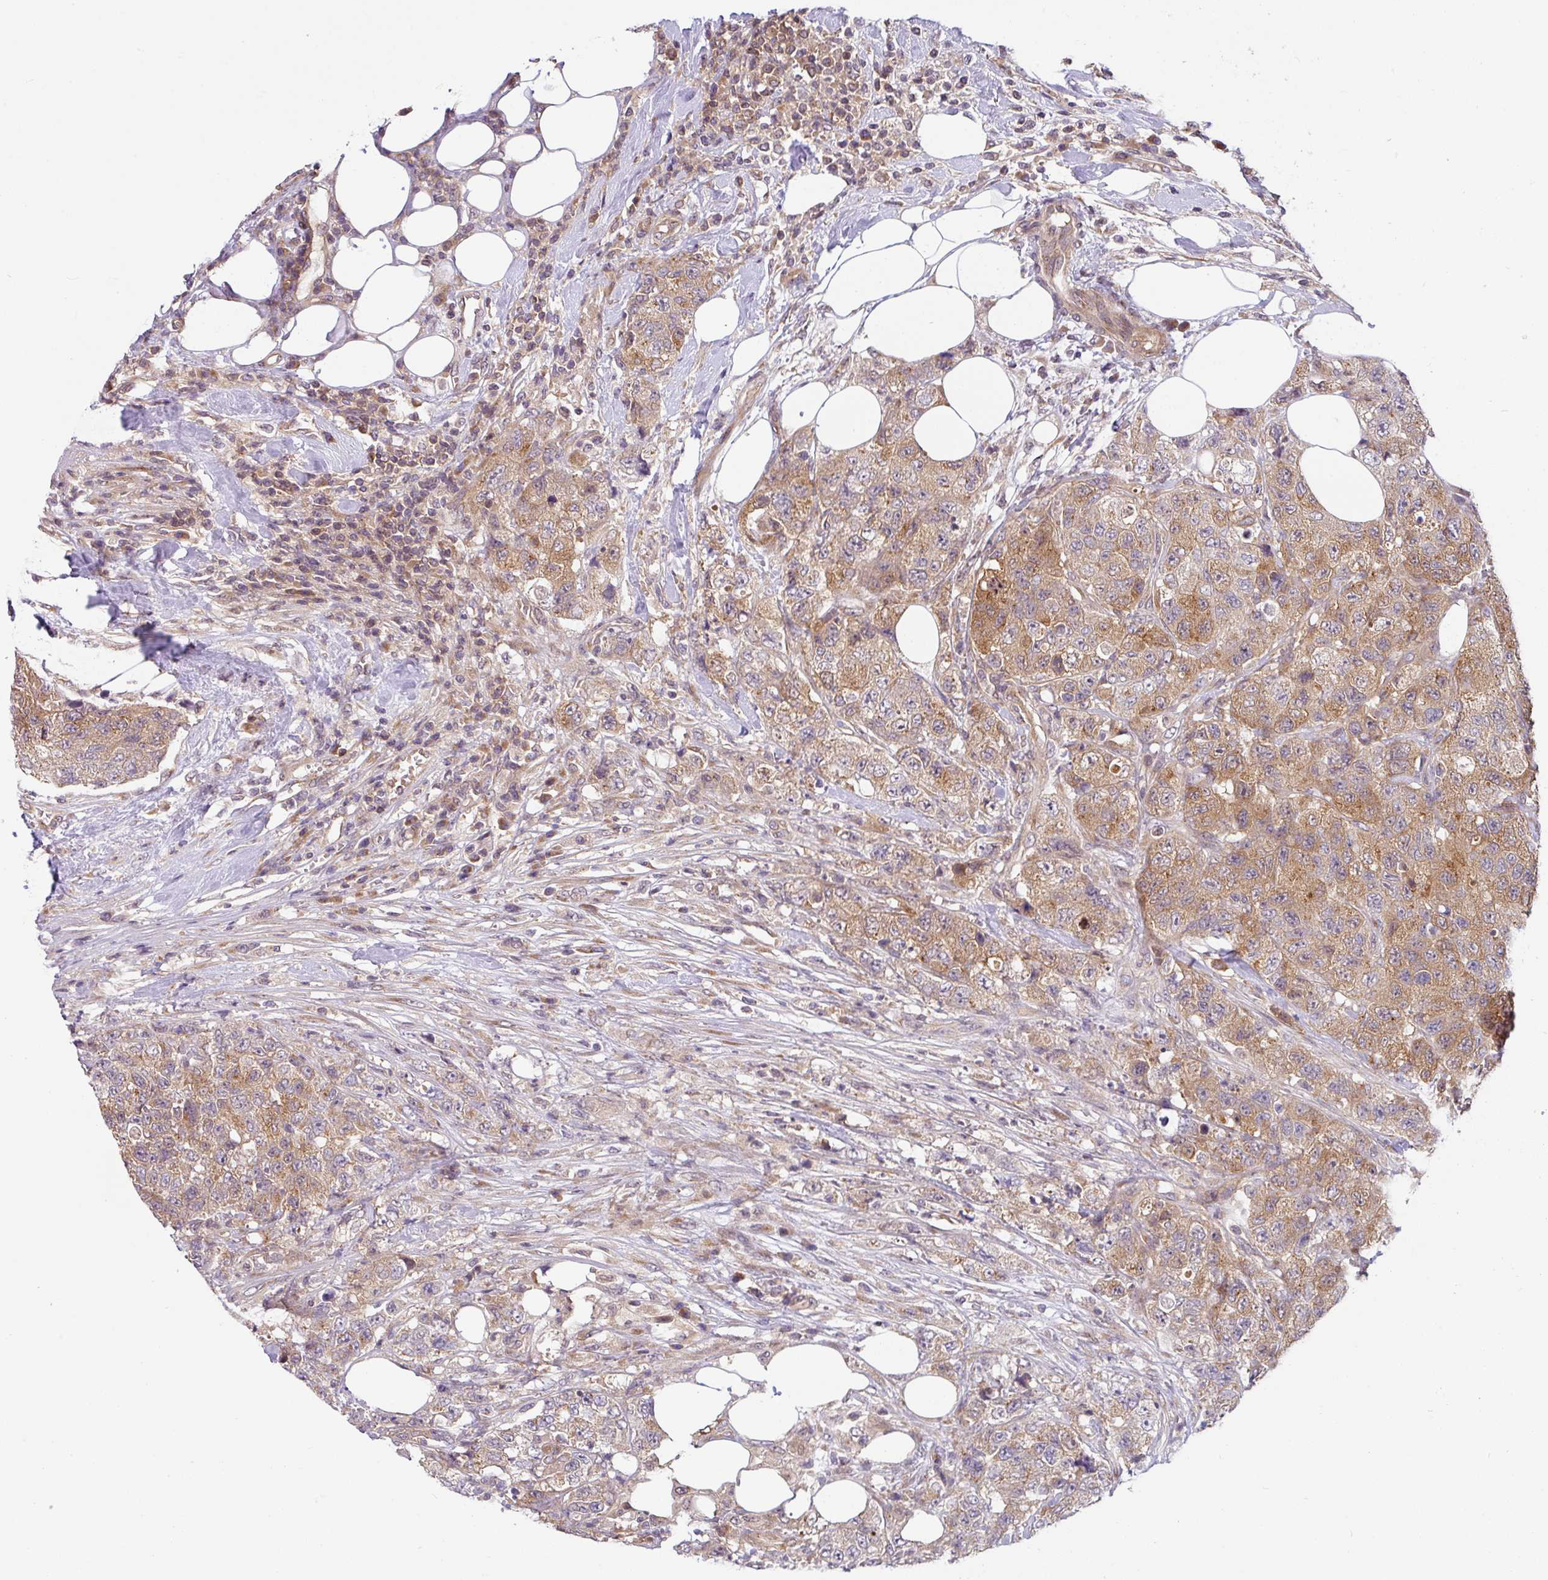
{"staining": {"intensity": "moderate", "quantity": "25%-75%", "location": "cytoplasmic/membranous"}, "tissue": "urothelial cancer", "cell_type": "Tumor cells", "image_type": "cancer", "snomed": [{"axis": "morphology", "description": "Urothelial carcinoma, High grade"}, {"axis": "topography", "description": "Urinary bladder"}], "caption": "Tumor cells display medium levels of moderate cytoplasmic/membranous expression in approximately 25%-75% of cells in human urothelial cancer.", "gene": "SHB", "patient": {"sex": "female", "age": 78}}